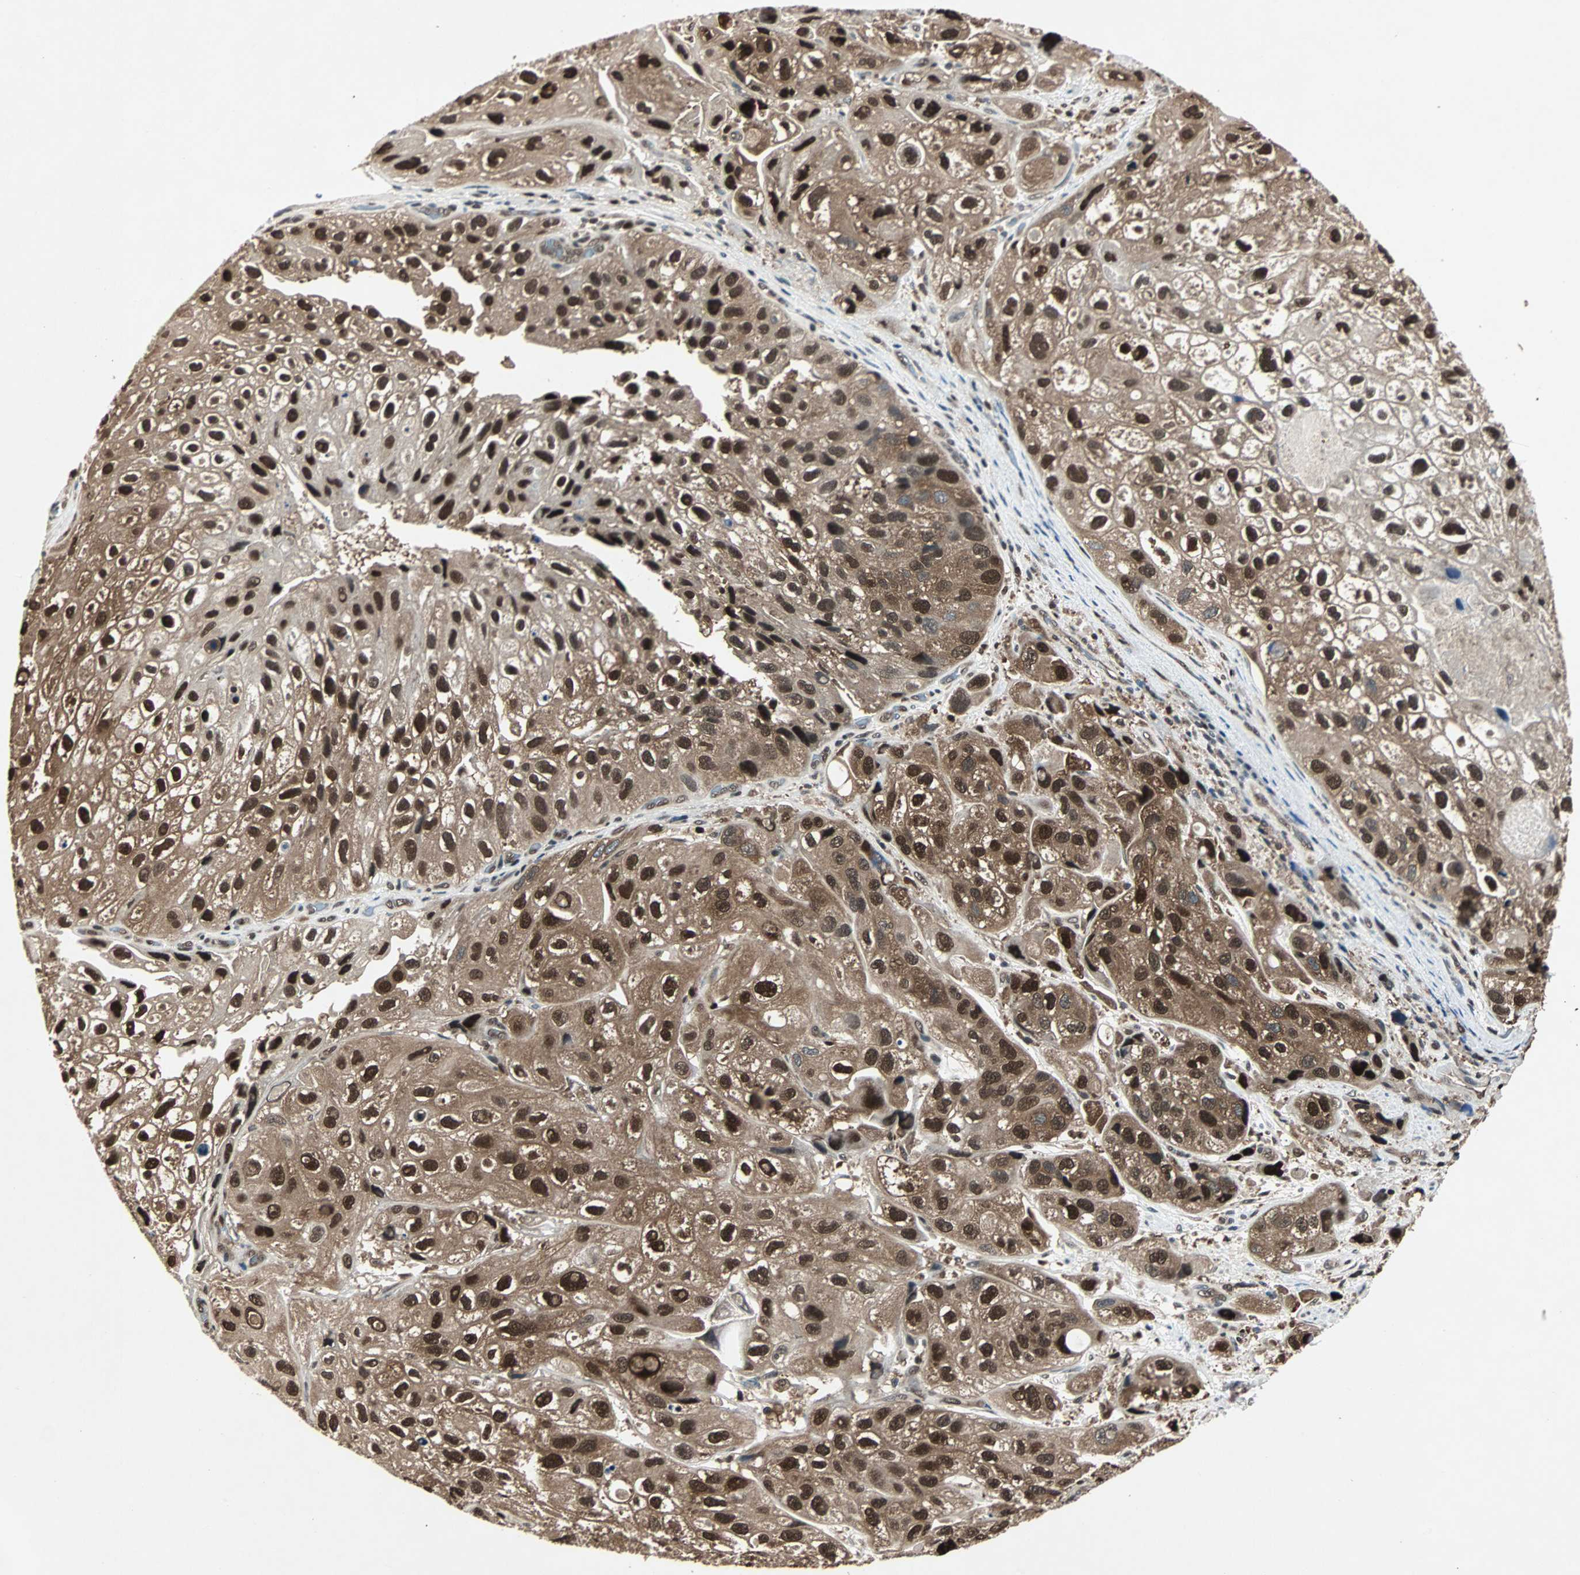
{"staining": {"intensity": "strong", "quantity": ">75%", "location": "cytoplasmic/membranous,nuclear"}, "tissue": "urothelial cancer", "cell_type": "Tumor cells", "image_type": "cancer", "snomed": [{"axis": "morphology", "description": "Urothelial carcinoma, High grade"}, {"axis": "topography", "description": "Urinary bladder"}], "caption": "An IHC histopathology image of neoplastic tissue is shown. Protein staining in brown labels strong cytoplasmic/membranous and nuclear positivity in urothelial cancer within tumor cells. Immunohistochemistry stains the protein in brown and the nuclei are stained blue.", "gene": "ACLY", "patient": {"sex": "female", "age": 64}}